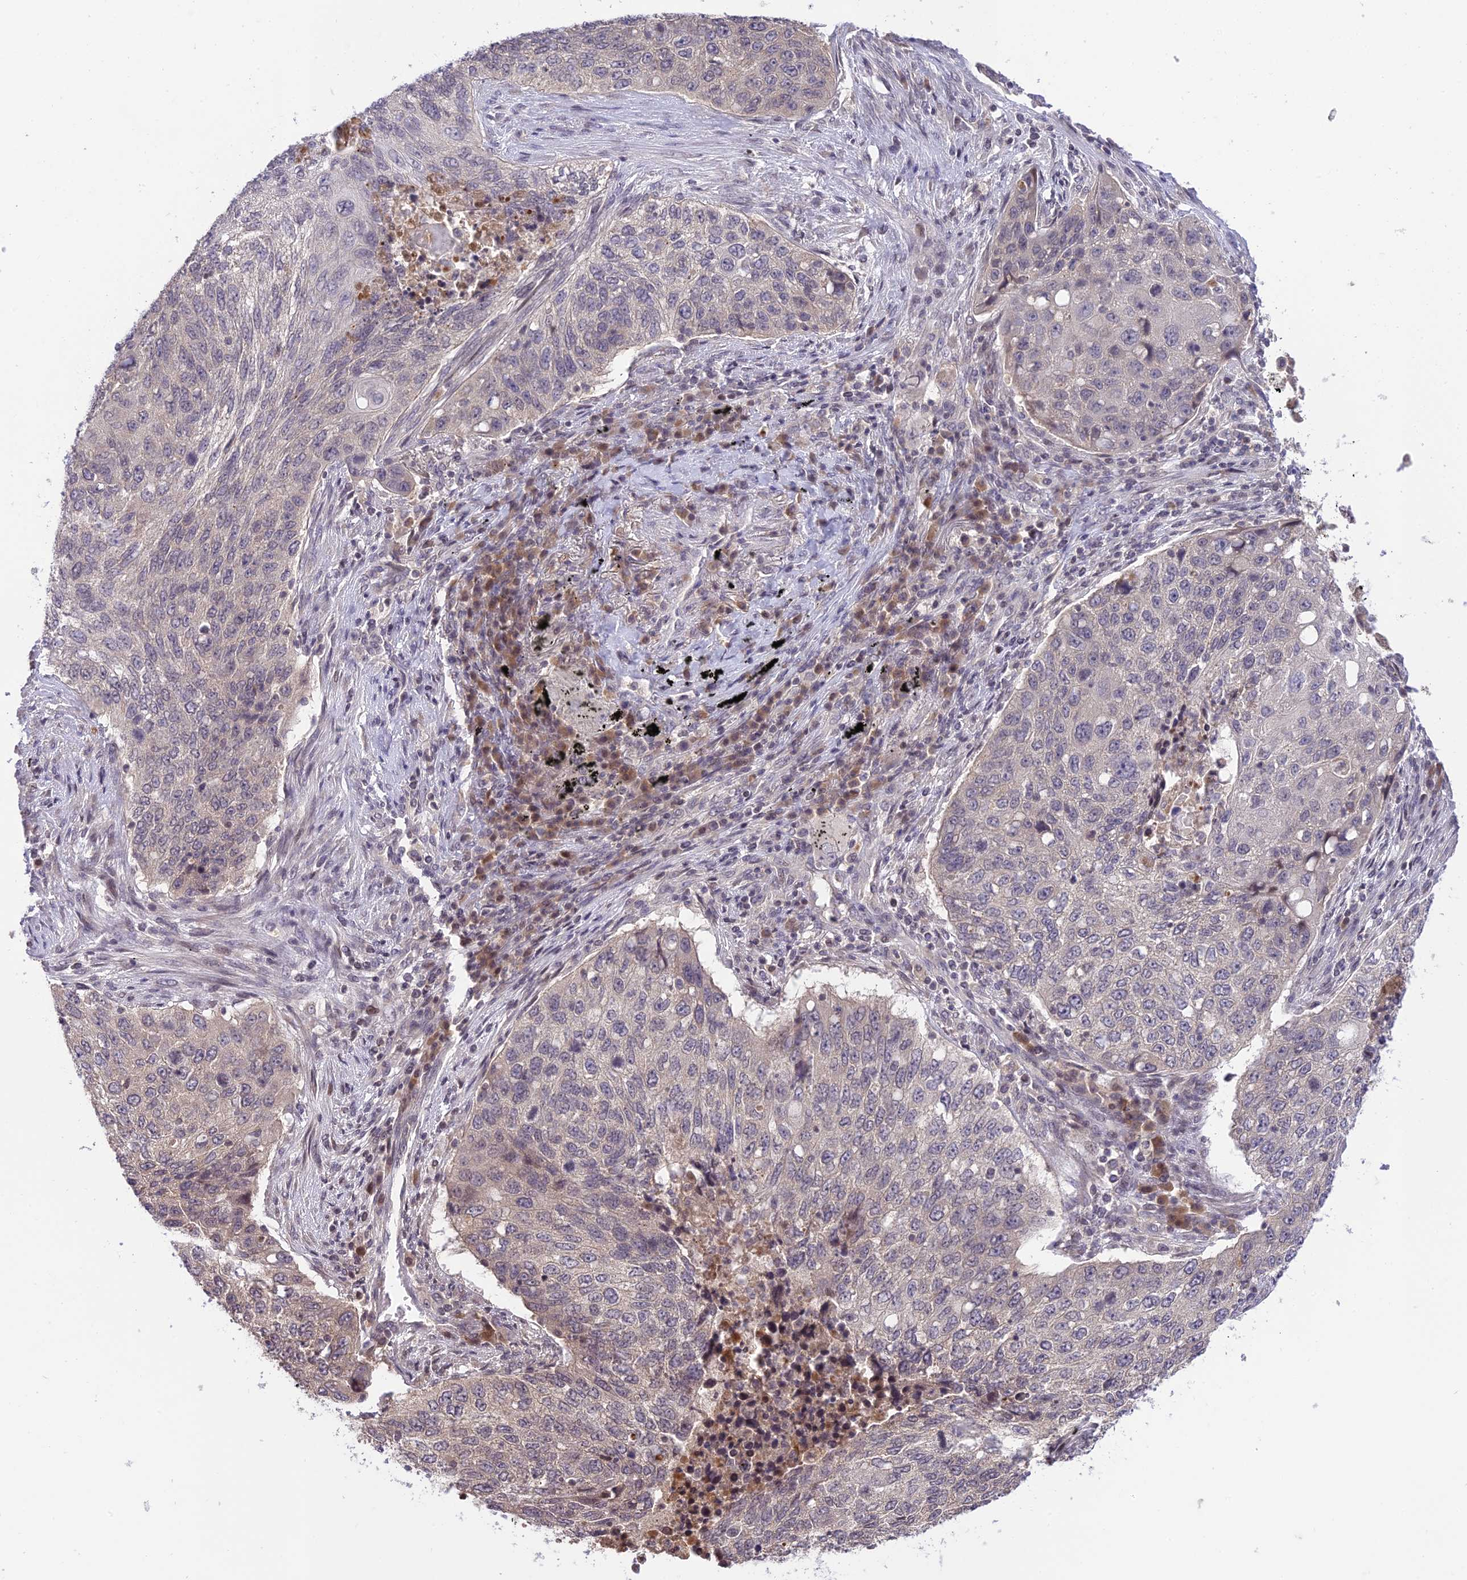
{"staining": {"intensity": "negative", "quantity": "none", "location": "none"}, "tissue": "lung cancer", "cell_type": "Tumor cells", "image_type": "cancer", "snomed": [{"axis": "morphology", "description": "Squamous cell carcinoma, NOS"}, {"axis": "topography", "description": "Lung"}], "caption": "This is an immunohistochemistry micrograph of human squamous cell carcinoma (lung). There is no staining in tumor cells.", "gene": "TEKT1", "patient": {"sex": "female", "age": 63}}